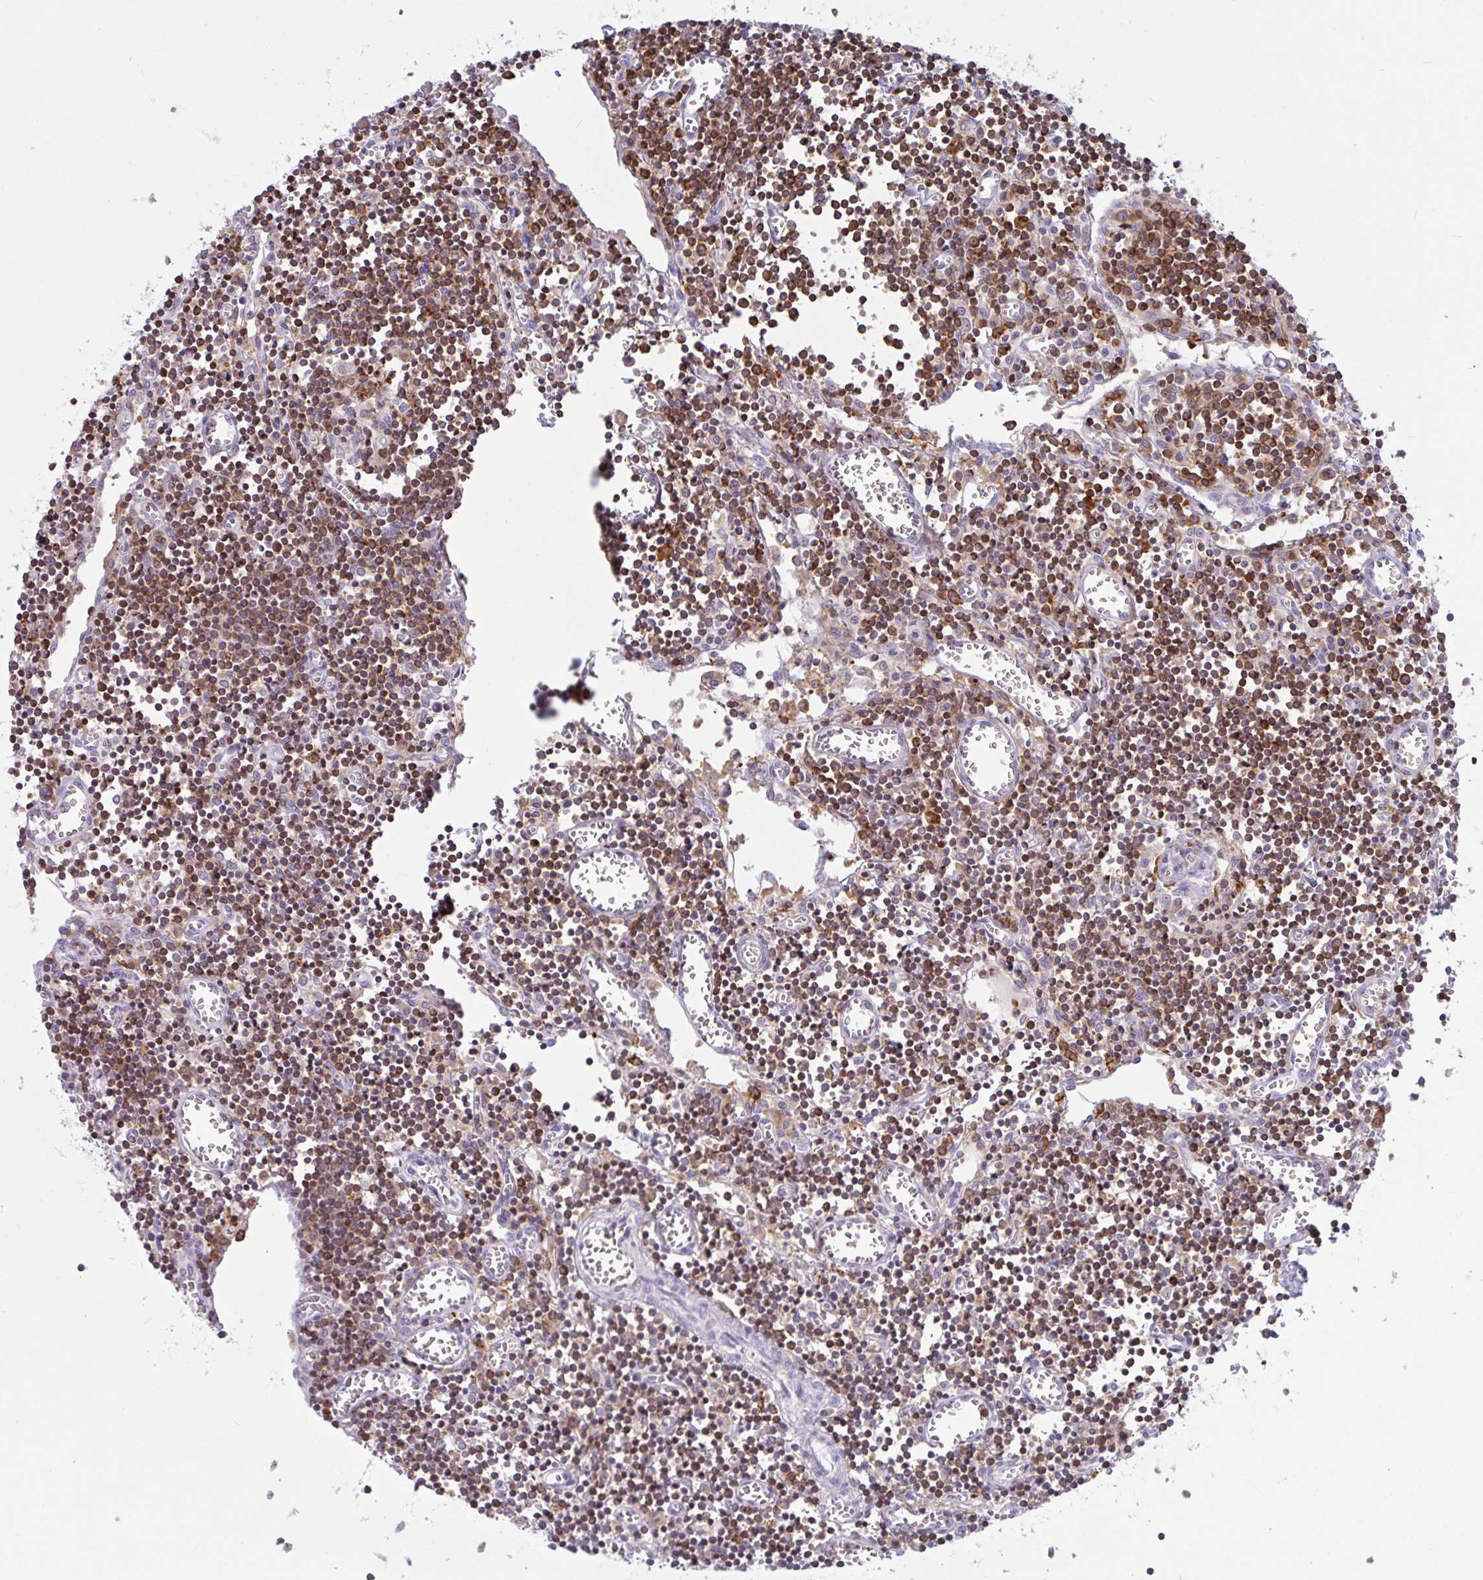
{"staining": {"intensity": "moderate", "quantity": "25%-75%", "location": "cytoplasmic/membranous"}, "tissue": "lymph node", "cell_type": "Germinal center cells", "image_type": "normal", "snomed": [{"axis": "morphology", "description": "Normal tissue, NOS"}, {"axis": "topography", "description": "Lymph node"}], "caption": "Germinal center cells reveal medium levels of moderate cytoplasmic/membranous expression in about 25%-75% of cells in normal lymph node. (DAB (3,3'-diaminobenzidine) = brown stain, brightfield microscopy at high magnification).", "gene": "CD80", "patient": {"sex": "male", "age": 66}}